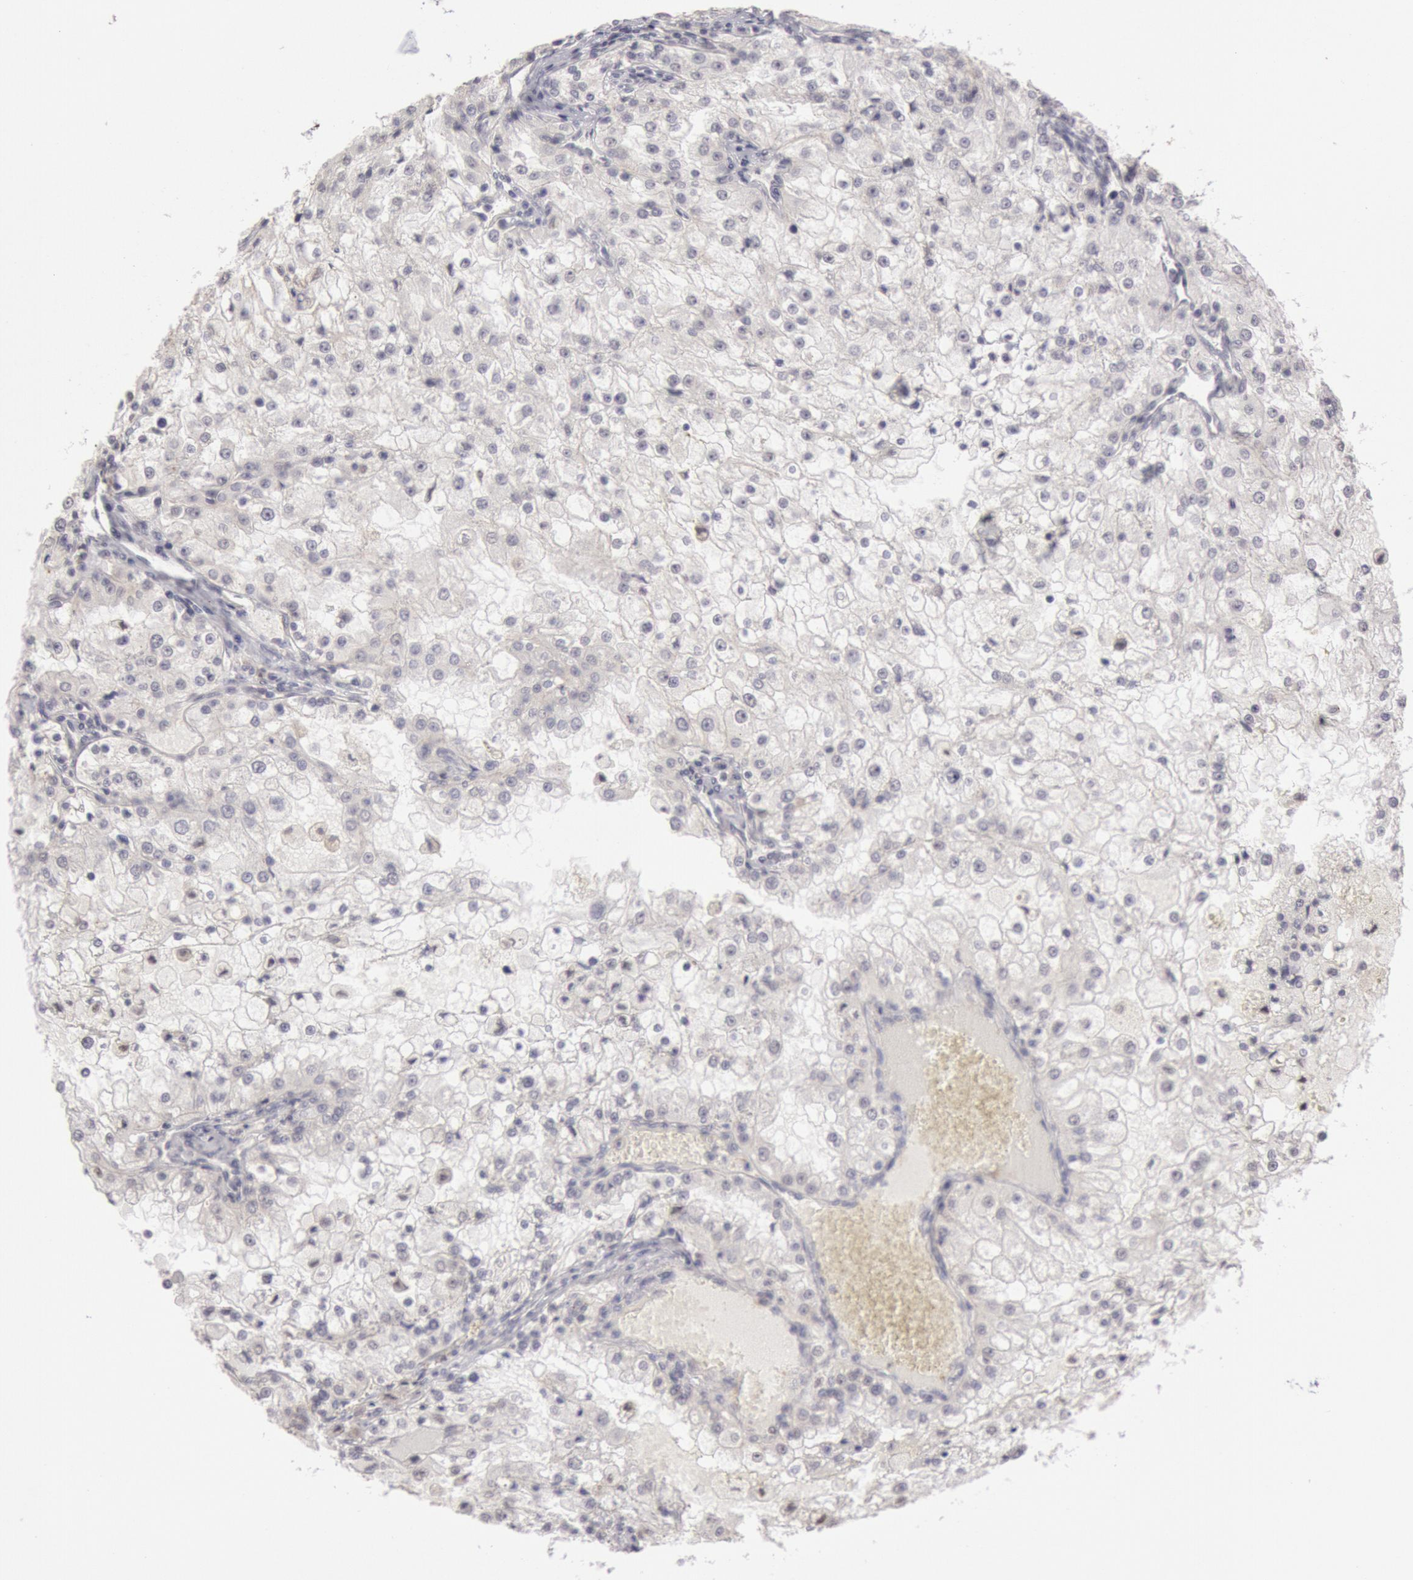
{"staining": {"intensity": "negative", "quantity": "none", "location": "none"}, "tissue": "renal cancer", "cell_type": "Tumor cells", "image_type": "cancer", "snomed": [{"axis": "morphology", "description": "Adenocarcinoma, NOS"}, {"axis": "topography", "description": "Kidney"}], "caption": "The image exhibits no significant staining in tumor cells of renal cancer (adenocarcinoma).", "gene": "RIMBP3C", "patient": {"sex": "female", "age": 74}}